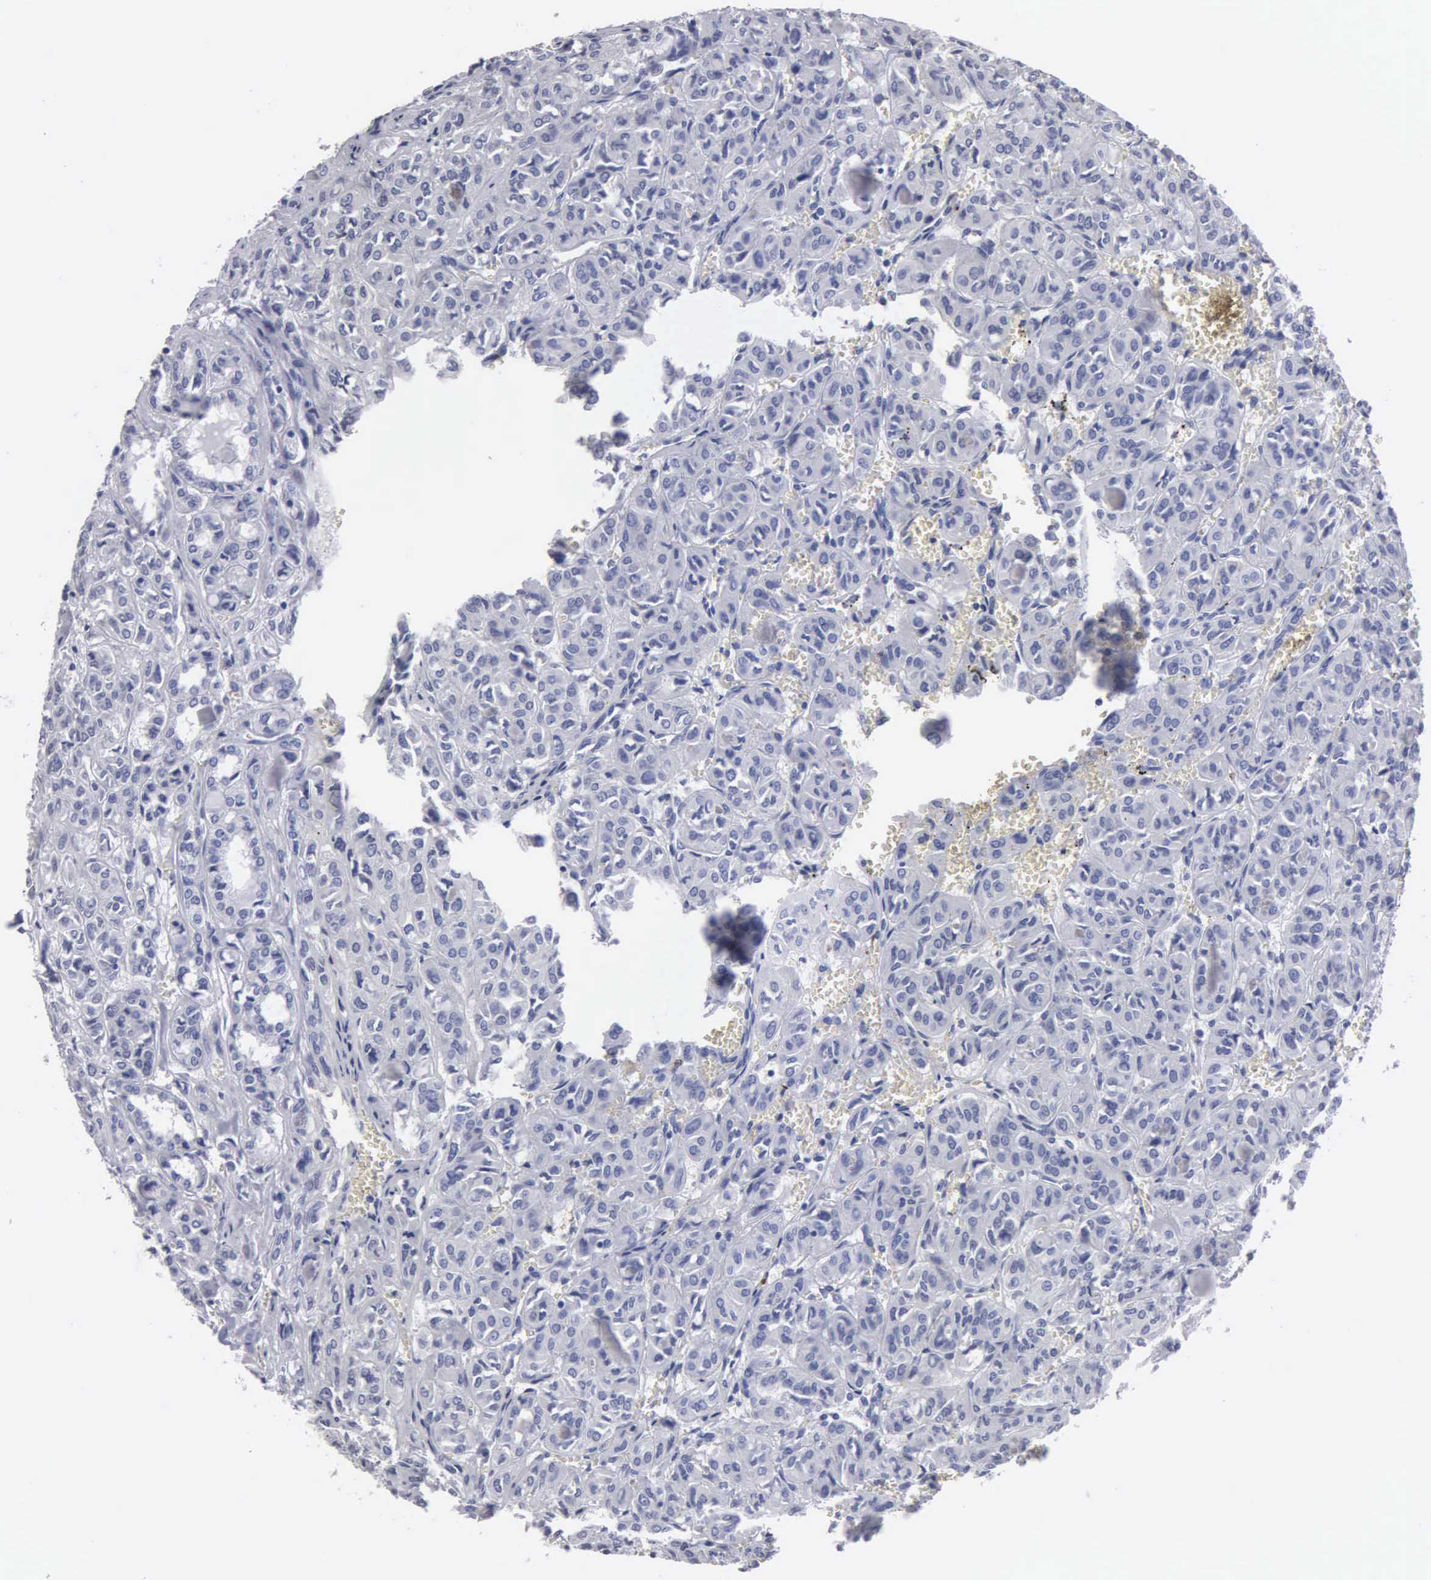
{"staining": {"intensity": "negative", "quantity": "none", "location": "none"}, "tissue": "thyroid cancer", "cell_type": "Tumor cells", "image_type": "cancer", "snomed": [{"axis": "morphology", "description": "Follicular adenoma carcinoma, NOS"}, {"axis": "topography", "description": "Thyroid gland"}], "caption": "Tumor cells show no significant staining in thyroid cancer (follicular adenoma carcinoma).", "gene": "UPB1", "patient": {"sex": "female", "age": 71}}